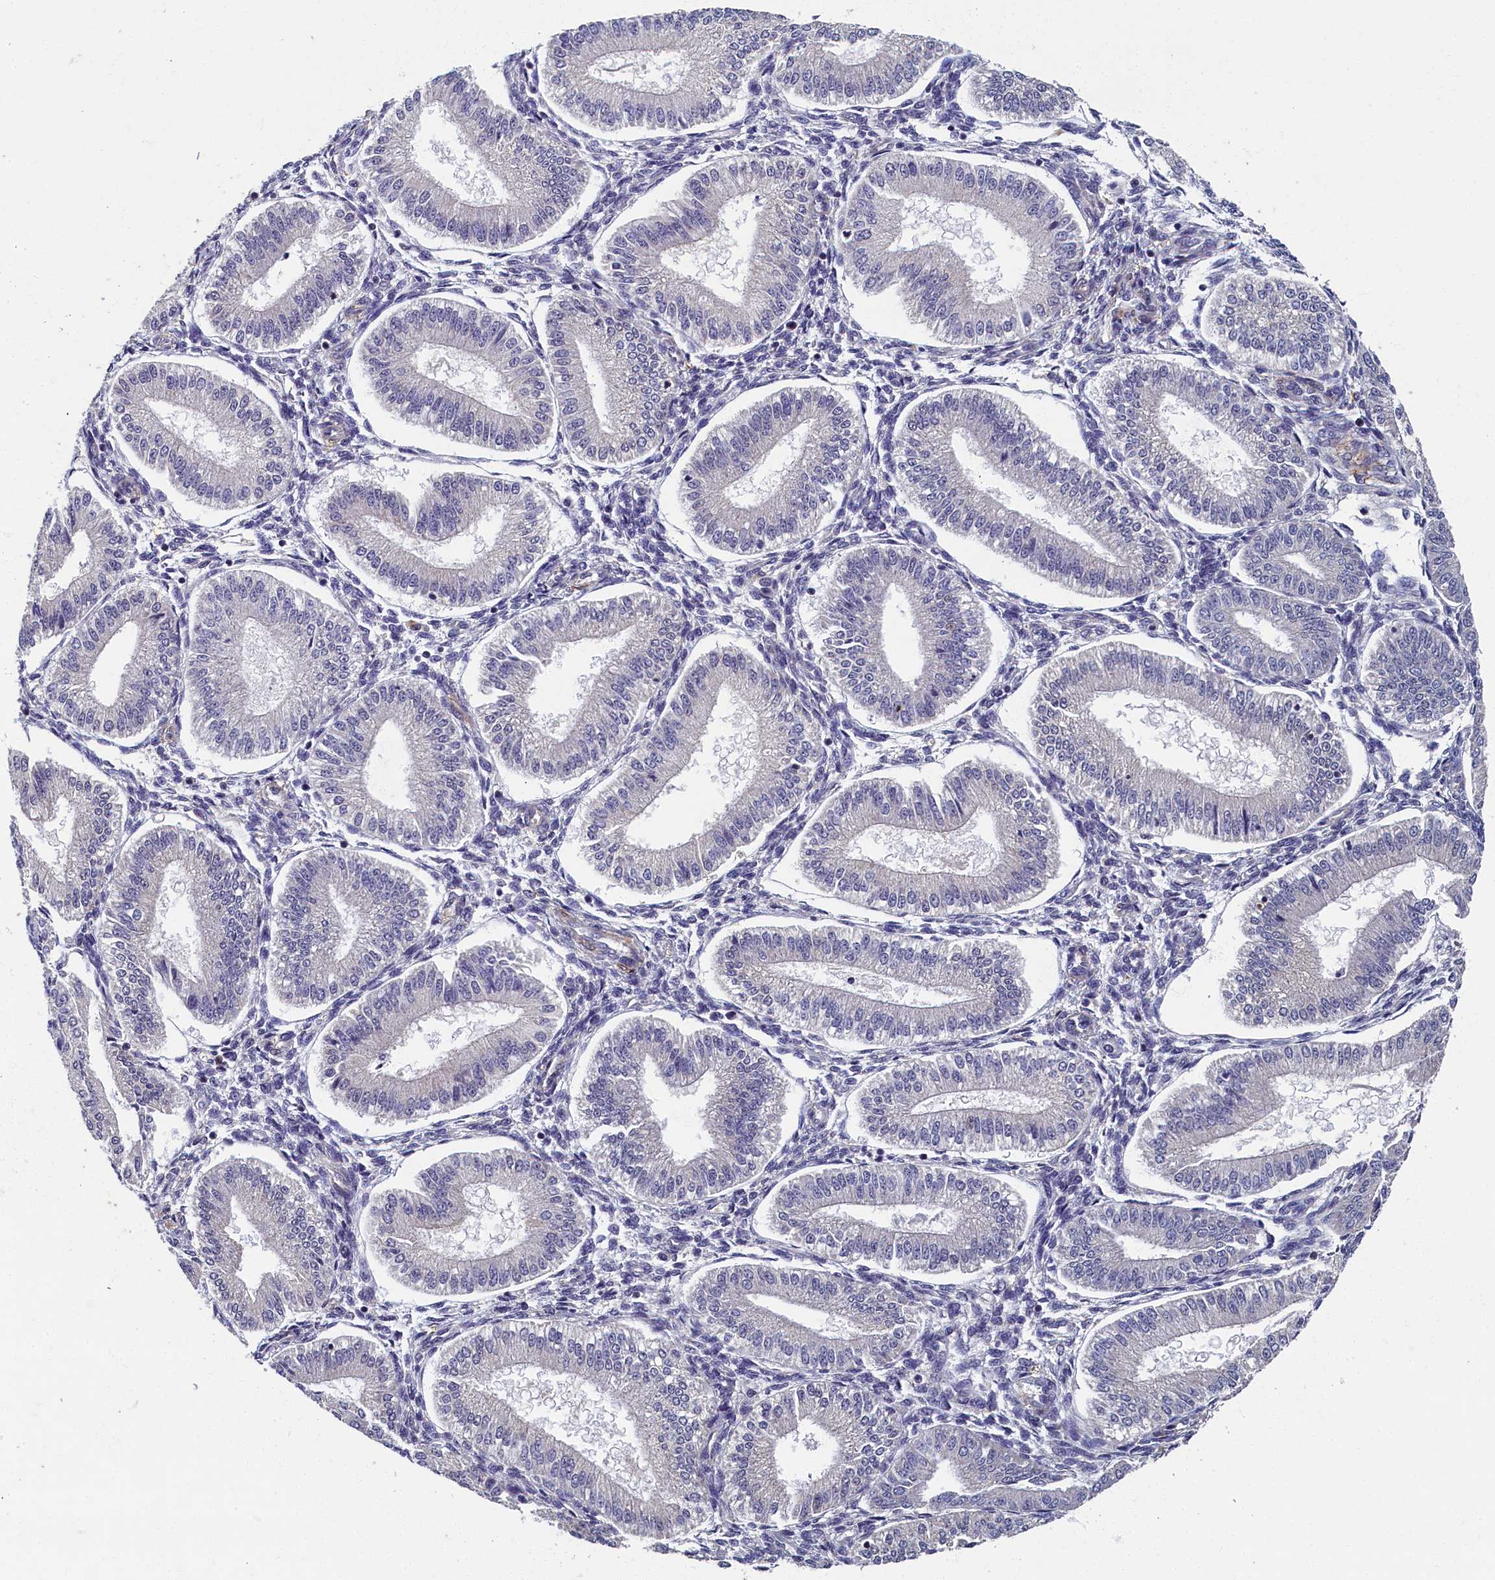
{"staining": {"intensity": "negative", "quantity": "none", "location": "none"}, "tissue": "endometrium", "cell_type": "Cells in endometrial stroma", "image_type": "normal", "snomed": [{"axis": "morphology", "description": "Normal tissue, NOS"}, {"axis": "topography", "description": "Endometrium"}], "caption": "This image is of unremarkable endometrium stained with immunohistochemistry to label a protein in brown with the nuclei are counter-stained blue. There is no staining in cells in endometrial stroma. The staining was performed using DAB to visualize the protein expression in brown, while the nuclei were stained in blue with hematoxylin (Magnification: 20x).", "gene": "TBCB", "patient": {"sex": "female", "age": 39}}